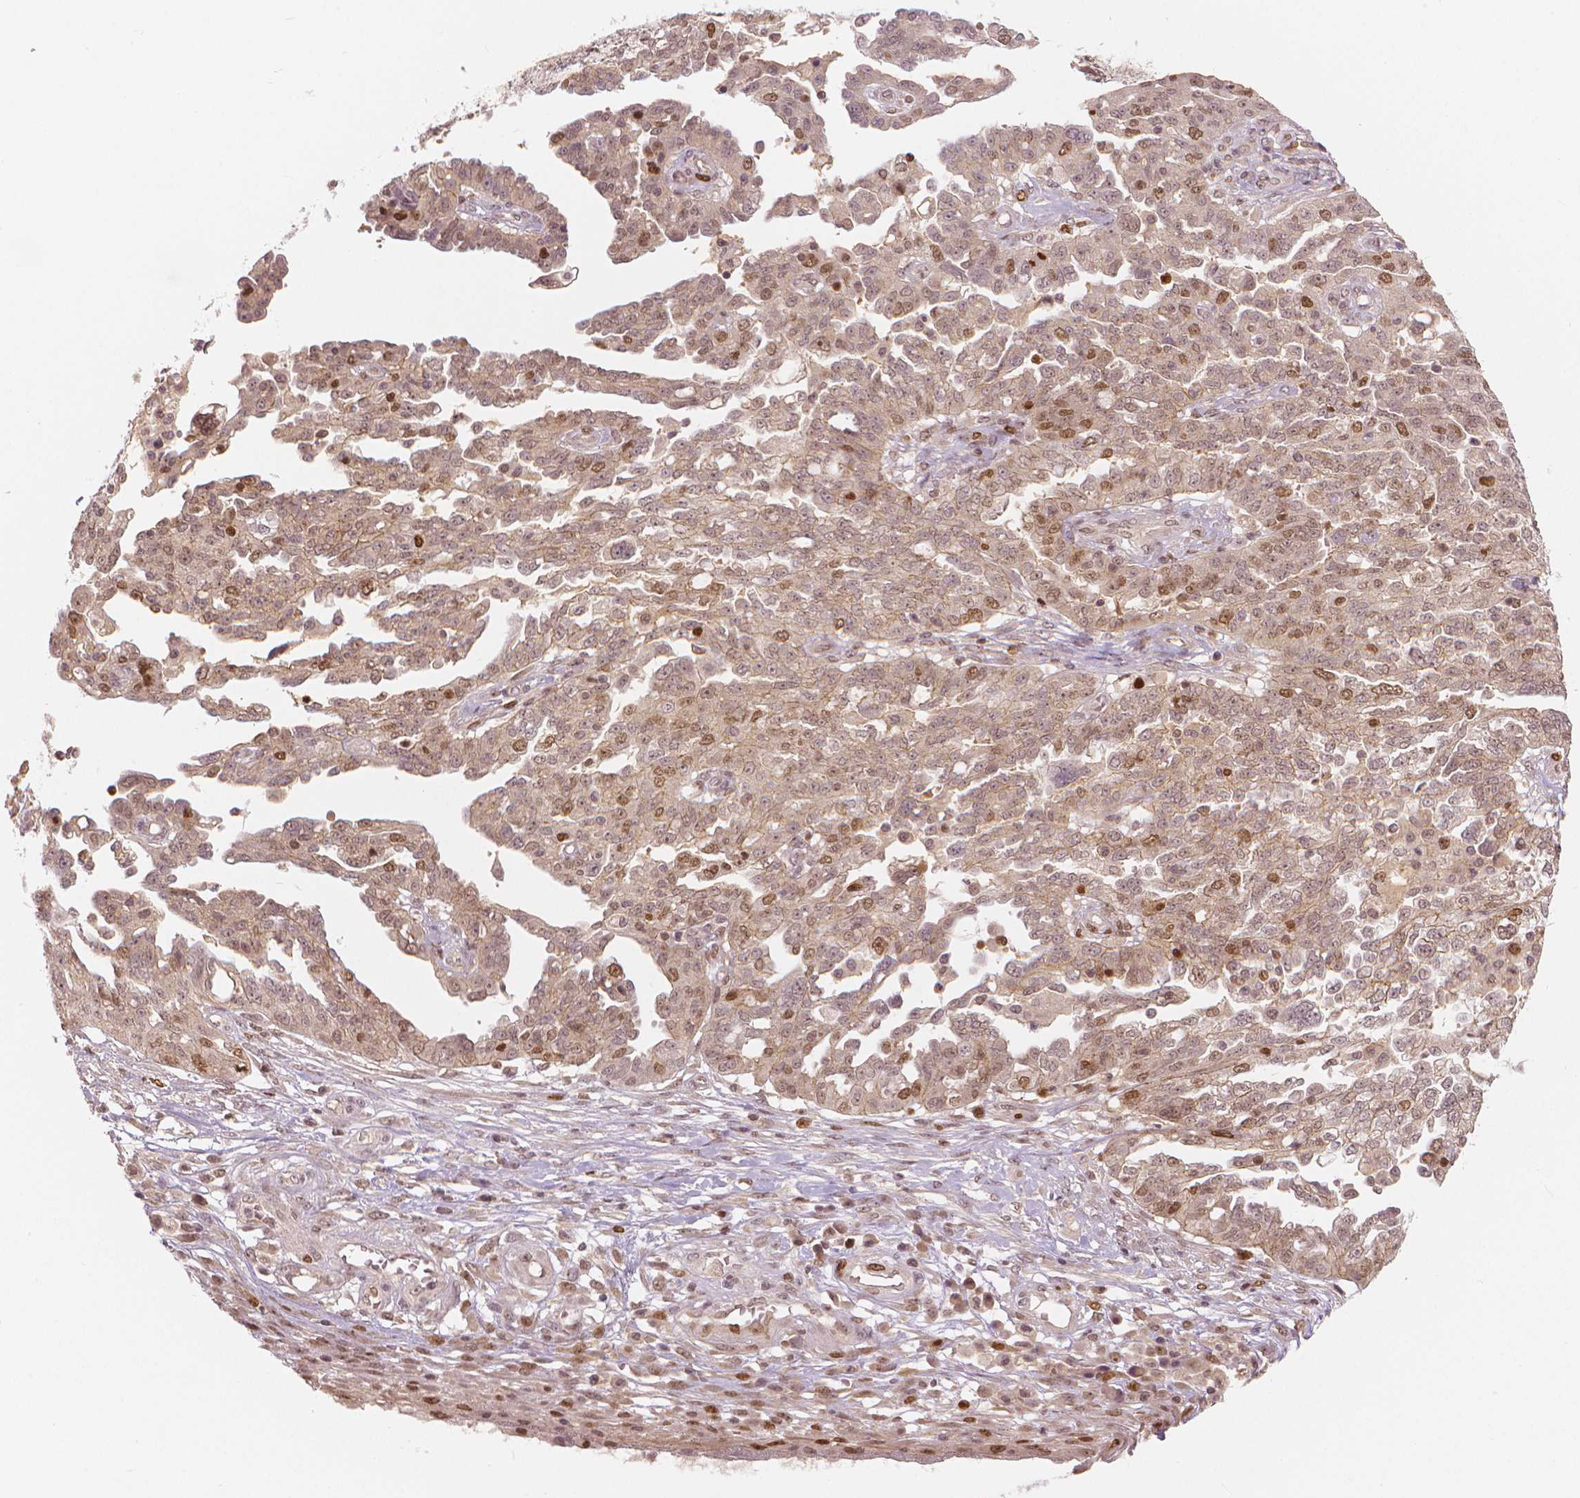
{"staining": {"intensity": "moderate", "quantity": "25%-75%", "location": "nuclear"}, "tissue": "ovarian cancer", "cell_type": "Tumor cells", "image_type": "cancer", "snomed": [{"axis": "morphology", "description": "Cystadenocarcinoma, serous, NOS"}, {"axis": "topography", "description": "Ovary"}], "caption": "Tumor cells demonstrate medium levels of moderate nuclear staining in approximately 25%-75% of cells in ovarian cancer.", "gene": "NSD2", "patient": {"sex": "female", "age": 67}}